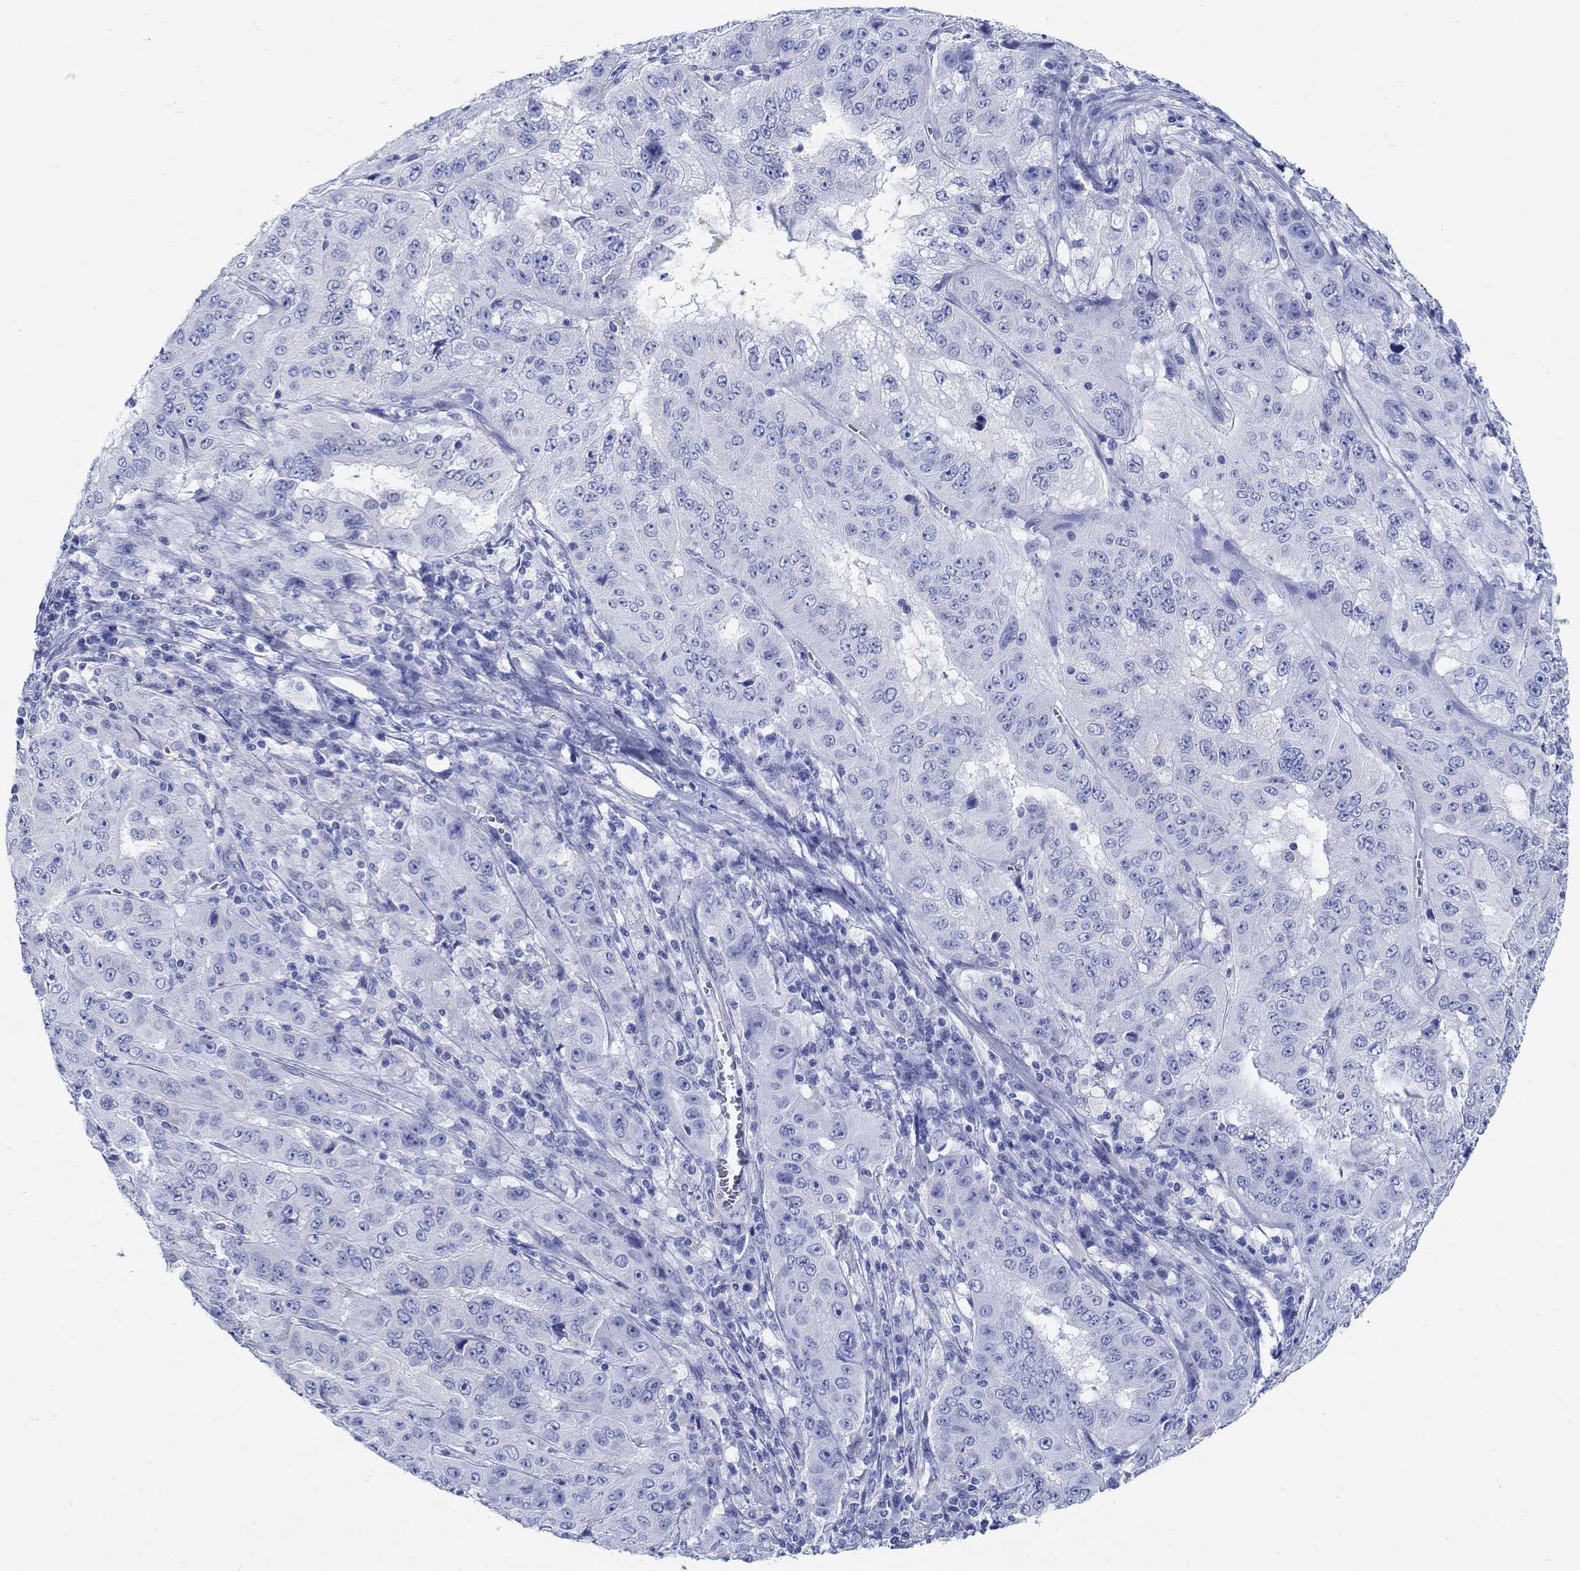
{"staining": {"intensity": "negative", "quantity": "none", "location": "none"}, "tissue": "pancreatic cancer", "cell_type": "Tumor cells", "image_type": "cancer", "snomed": [{"axis": "morphology", "description": "Adenocarcinoma, NOS"}, {"axis": "topography", "description": "Pancreas"}], "caption": "A photomicrograph of pancreatic cancer (adenocarcinoma) stained for a protein demonstrates no brown staining in tumor cells.", "gene": "ZDHHC14", "patient": {"sex": "male", "age": 63}}